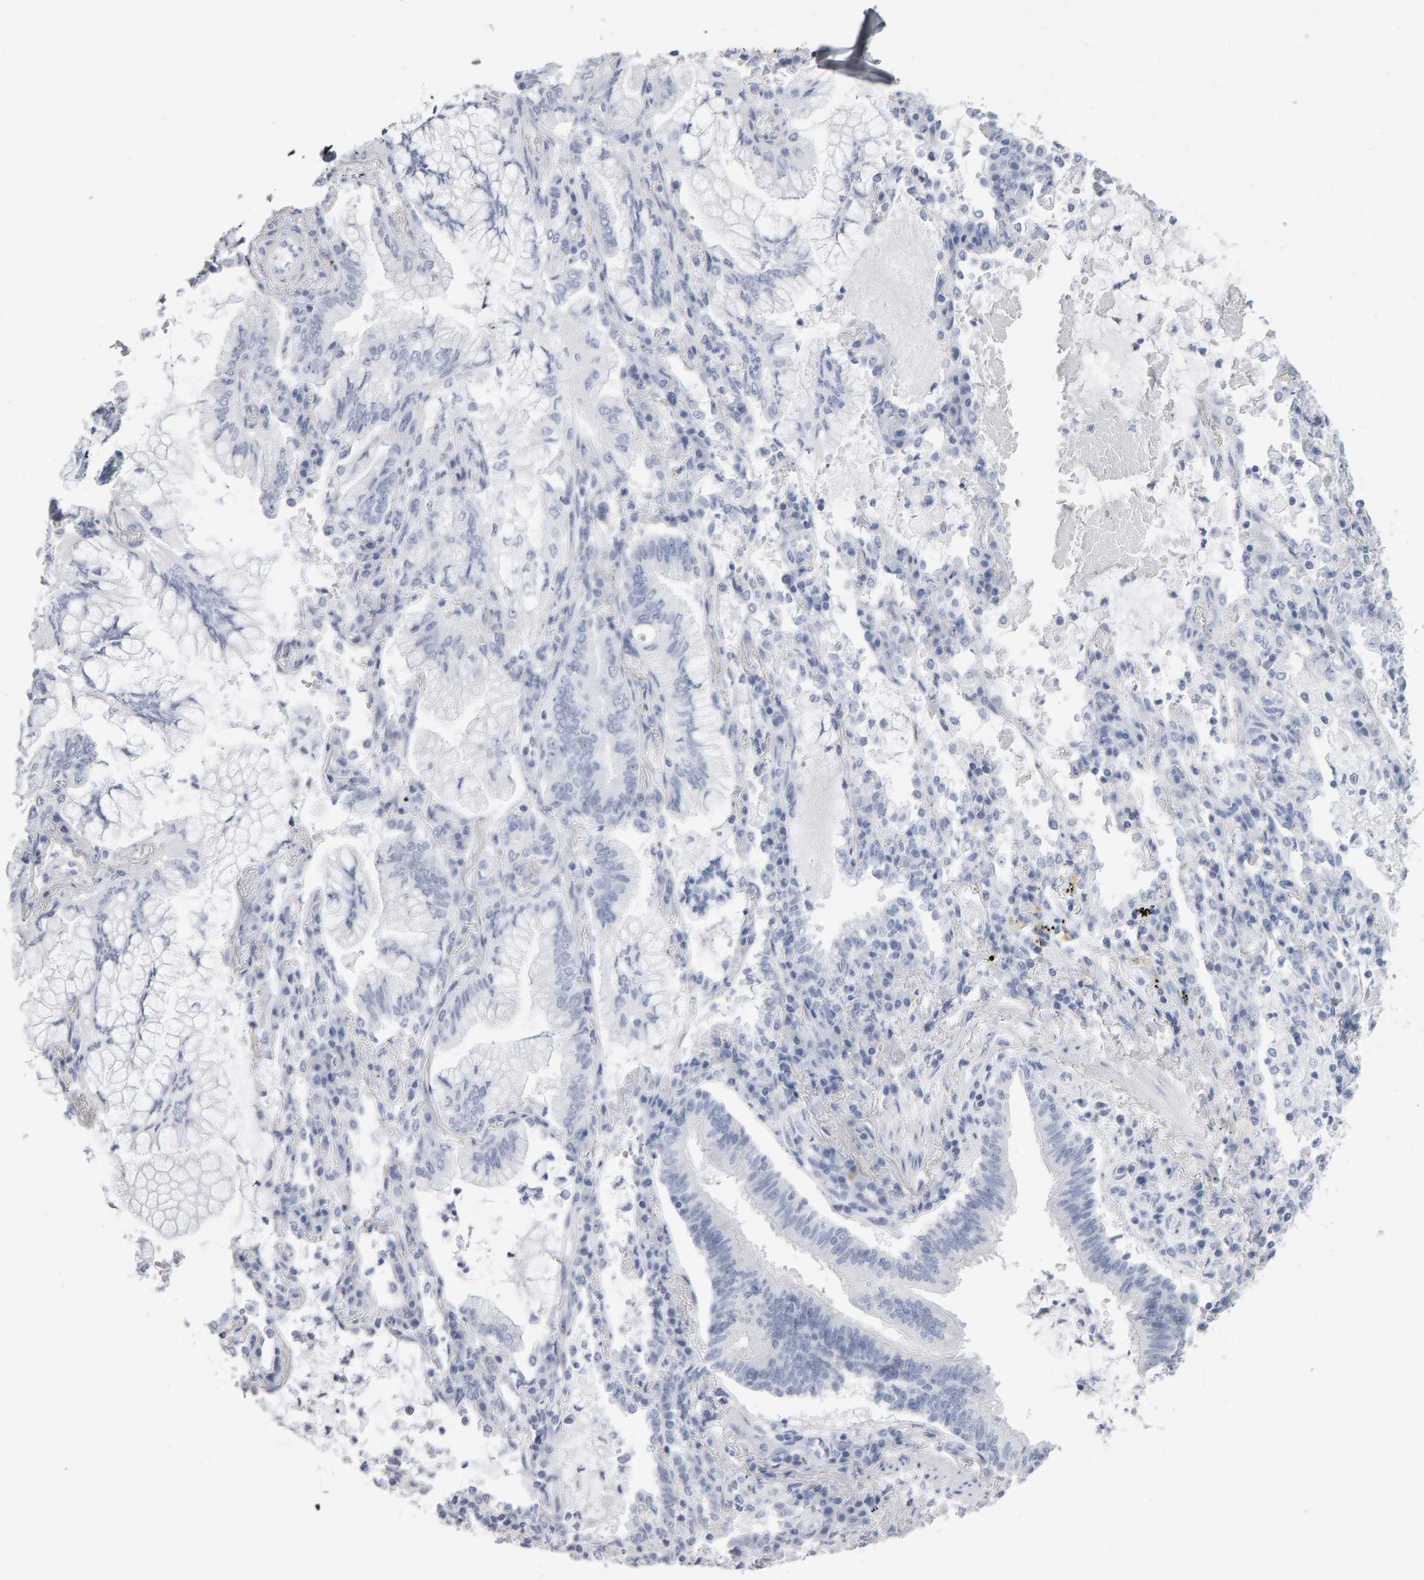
{"staining": {"intensity": "negative", "quantity": "none", "location": "none"}, "tissue": "lung cancer", "cell_type": "Tumor cells", "image_type": "cancer", "snomed": [{"axis": "morphology", "description": "Adenocarcinoma, NOS"}, {"axis": "topography", "description": "Lung"}], "caption": "DAB immunohistochemical staining of lung cancer shows no significant expression in tumor cells.", "gene": "NCDN", "patient": {"sex": "female", "age": 70}}